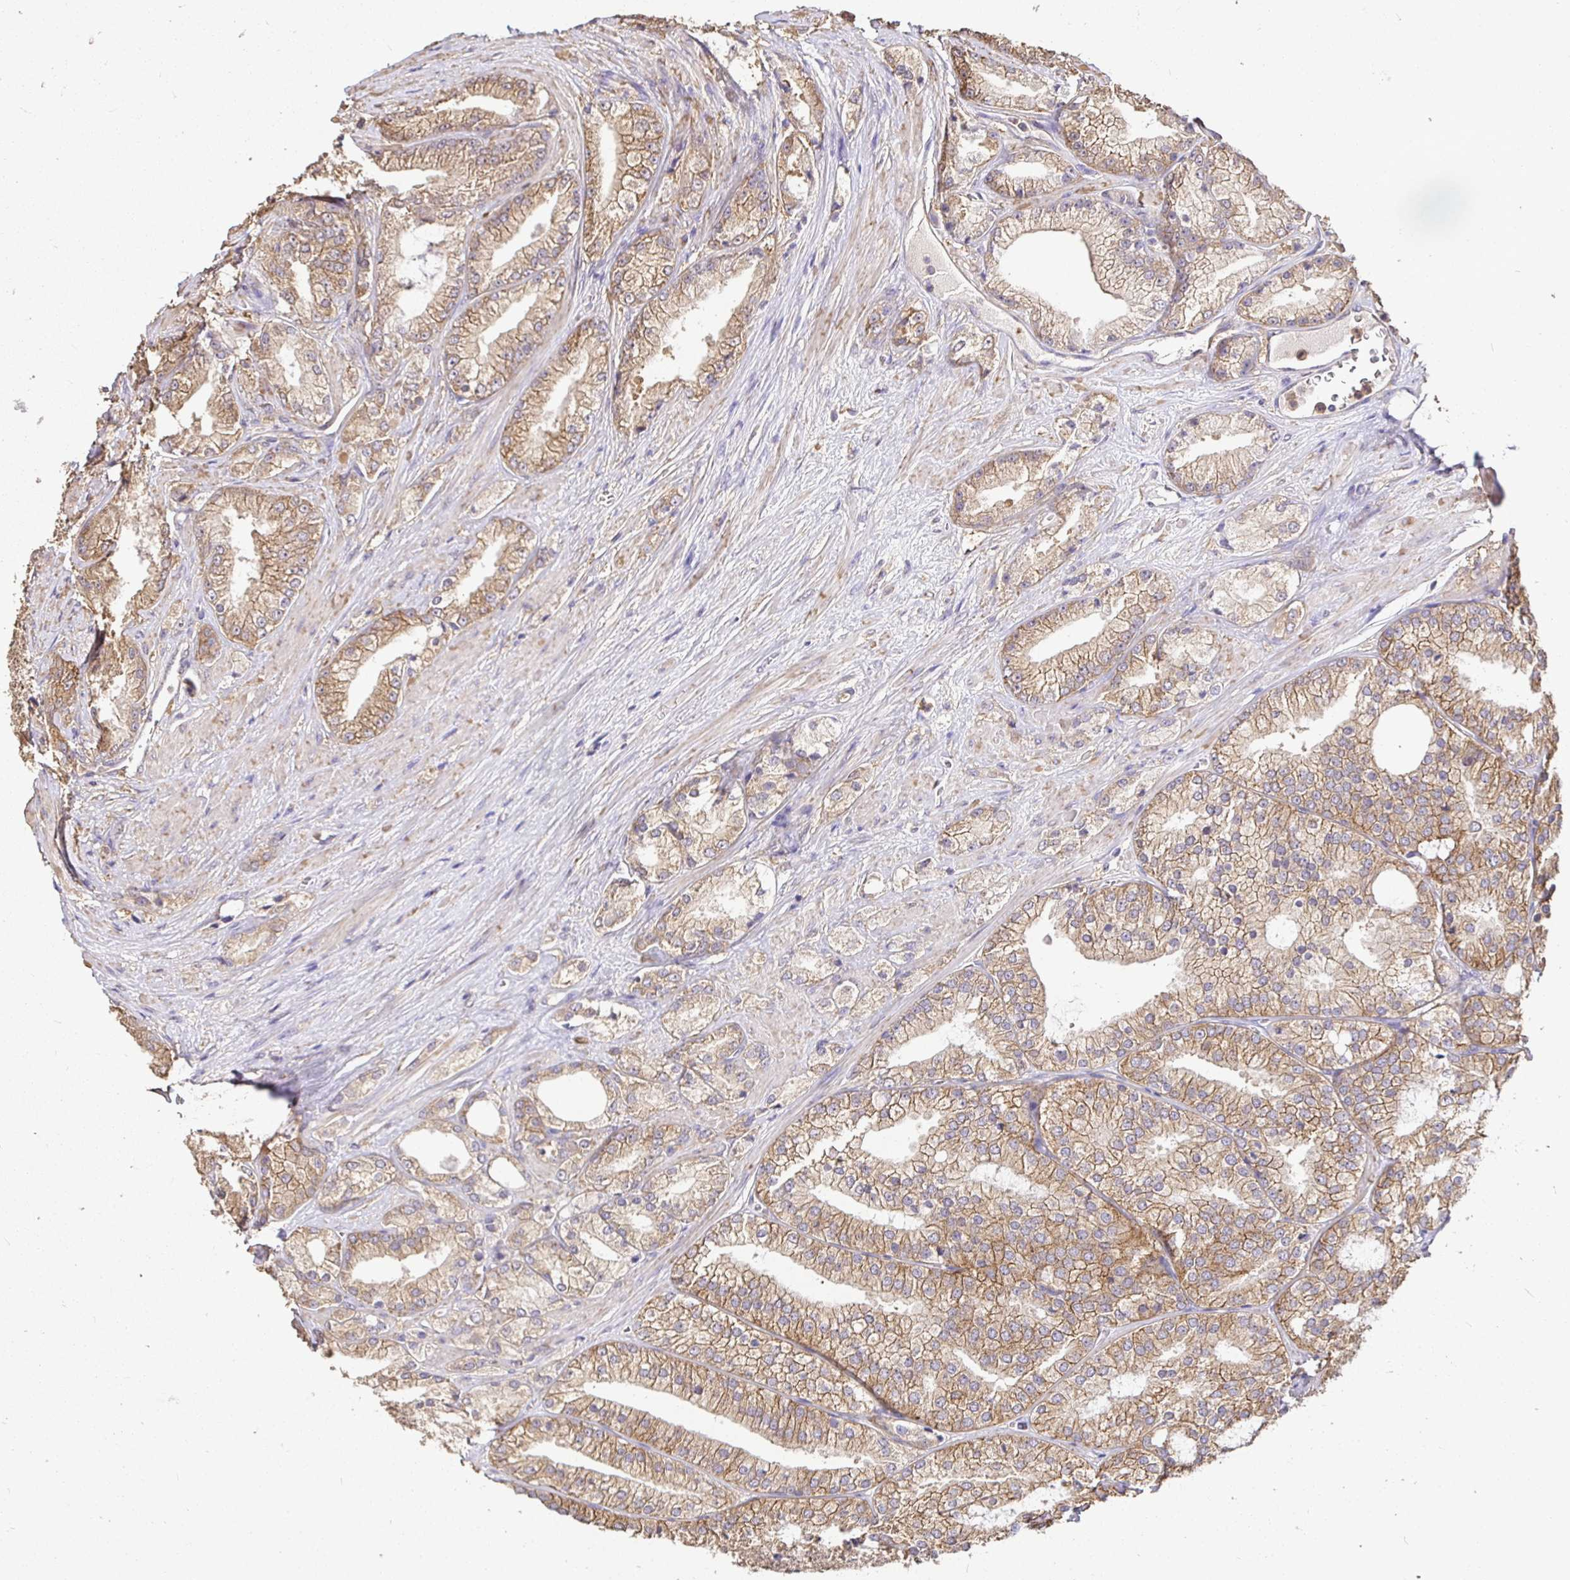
{"staining": {"intensity": "moderate", "quantity": "25%-75%", "location": "cytoplasmic/membranous"}, "tissue": "prostate cancer", "cell_type": "Tumor cells", "image_type": "cancer", "snomed": [{"axis": "morphology", "description": "Adenocarcinoma, High grade"}, {"axis": "topography", "description": "Prostate"}], "caption": "IHC micrograph of human prostate high-grade adenocarcinoma stained for a protein (brown), which exhibits medium levels of moderate cytoplasmic/membranous positivity in about 25%-75% of tumor cells.", "gene": "MAPK8IP3", "patient": {"sex": "male", "age": 68}}